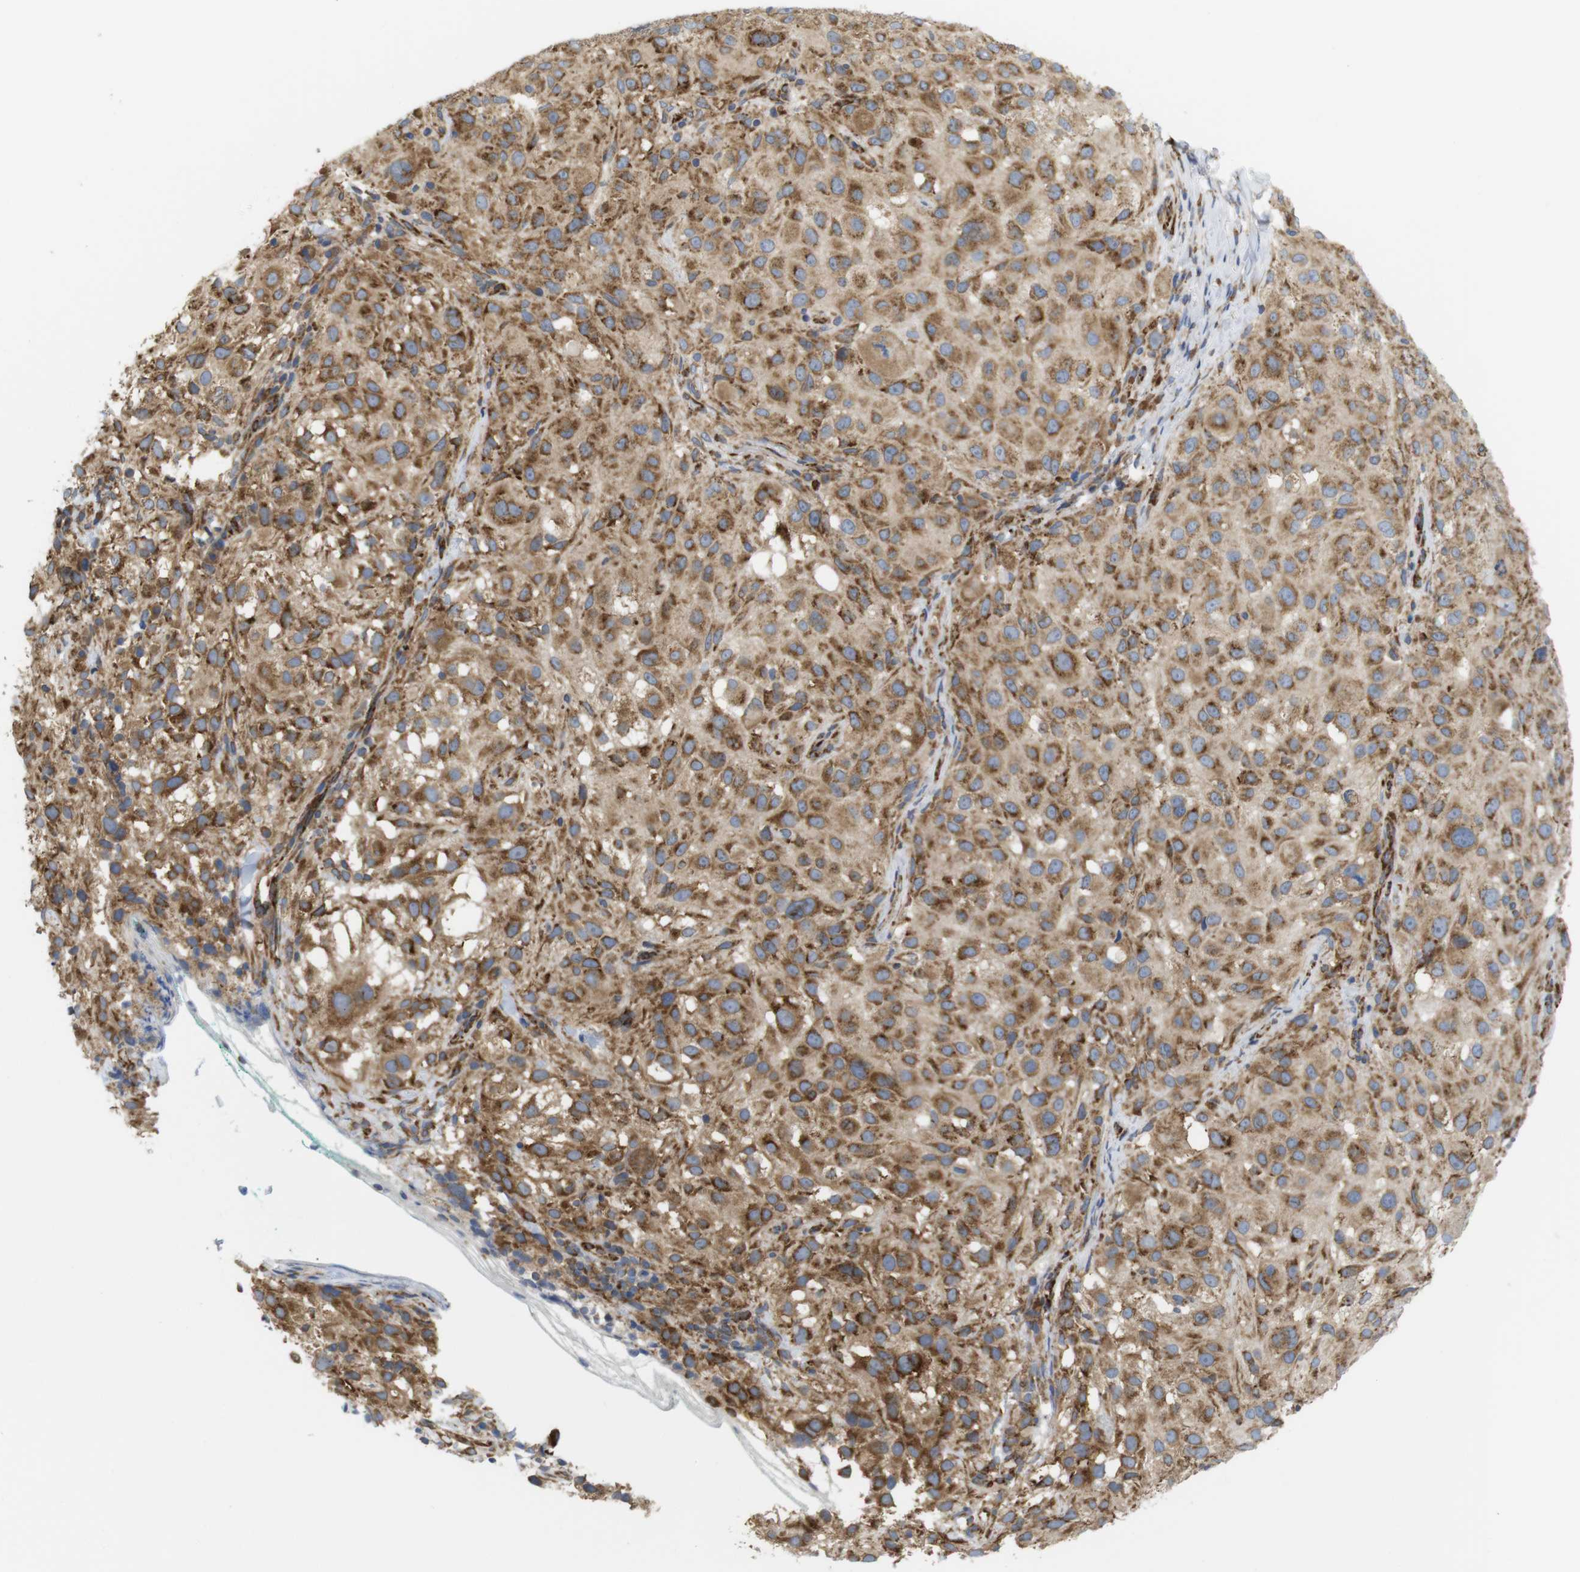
{"staining": {"intensity": "moderate", "quantity": ">75%", "location": "cytoplasmic/membranous"}, "tissue": "melanoma", "cell_type": "Tumor cells", "image_type": "cancer", "snomed": [{"axis": "morphology", "description": "Necrosis, NOS"}, {"axis": "morphology", "description": "Malignant melanoma, NOS"}, {"axis": "topography", "description": "Skin"}], "caption": "This is an image of immunohistochemistry (IHC) staining of melanoma, which shows moderate expression in the cytoplasmic/membranous of tumor cells.", "gene": "PCNX2", "patient": {"sex": "female", "age": 87}}